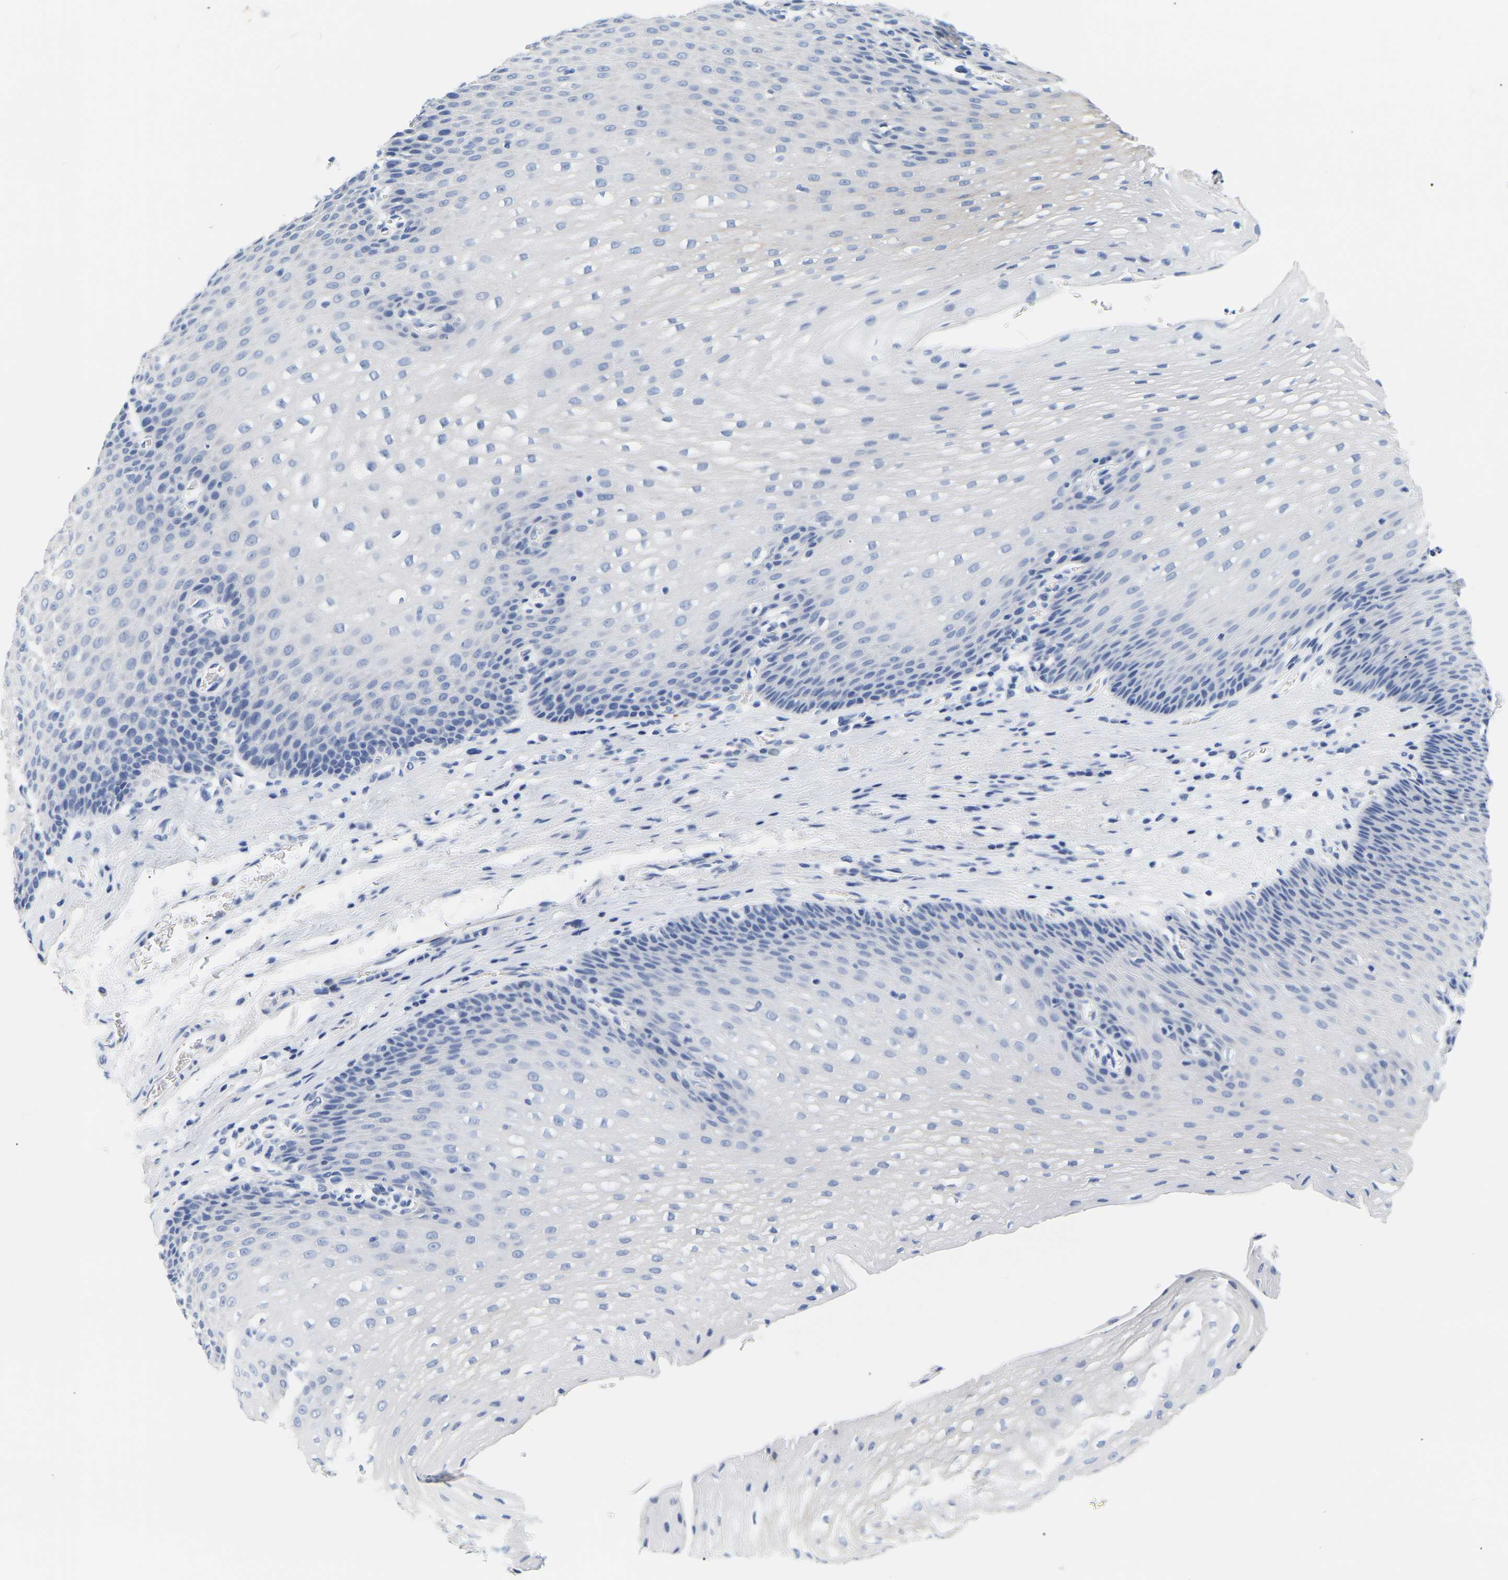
{"staining": {"intensity": "negative", "quantity": "none", "location": "none"}, "tissue": "esophagus", "cell_type": "Squamous epithelial cells", "image_type": "normal", "snomed": [{"axis": "morphology", "description": "Normal tissue, NOS"}, {"axis": "topography", "description": "Esophagus"}], "caption": "Benign esophagus was stained to show a protein in brown. There is no significant expression in squamous epithelial cells. Nuclei are stained in blue.", "gene": "SPINK2", "patient": {"sex": "male", "age": 48}}